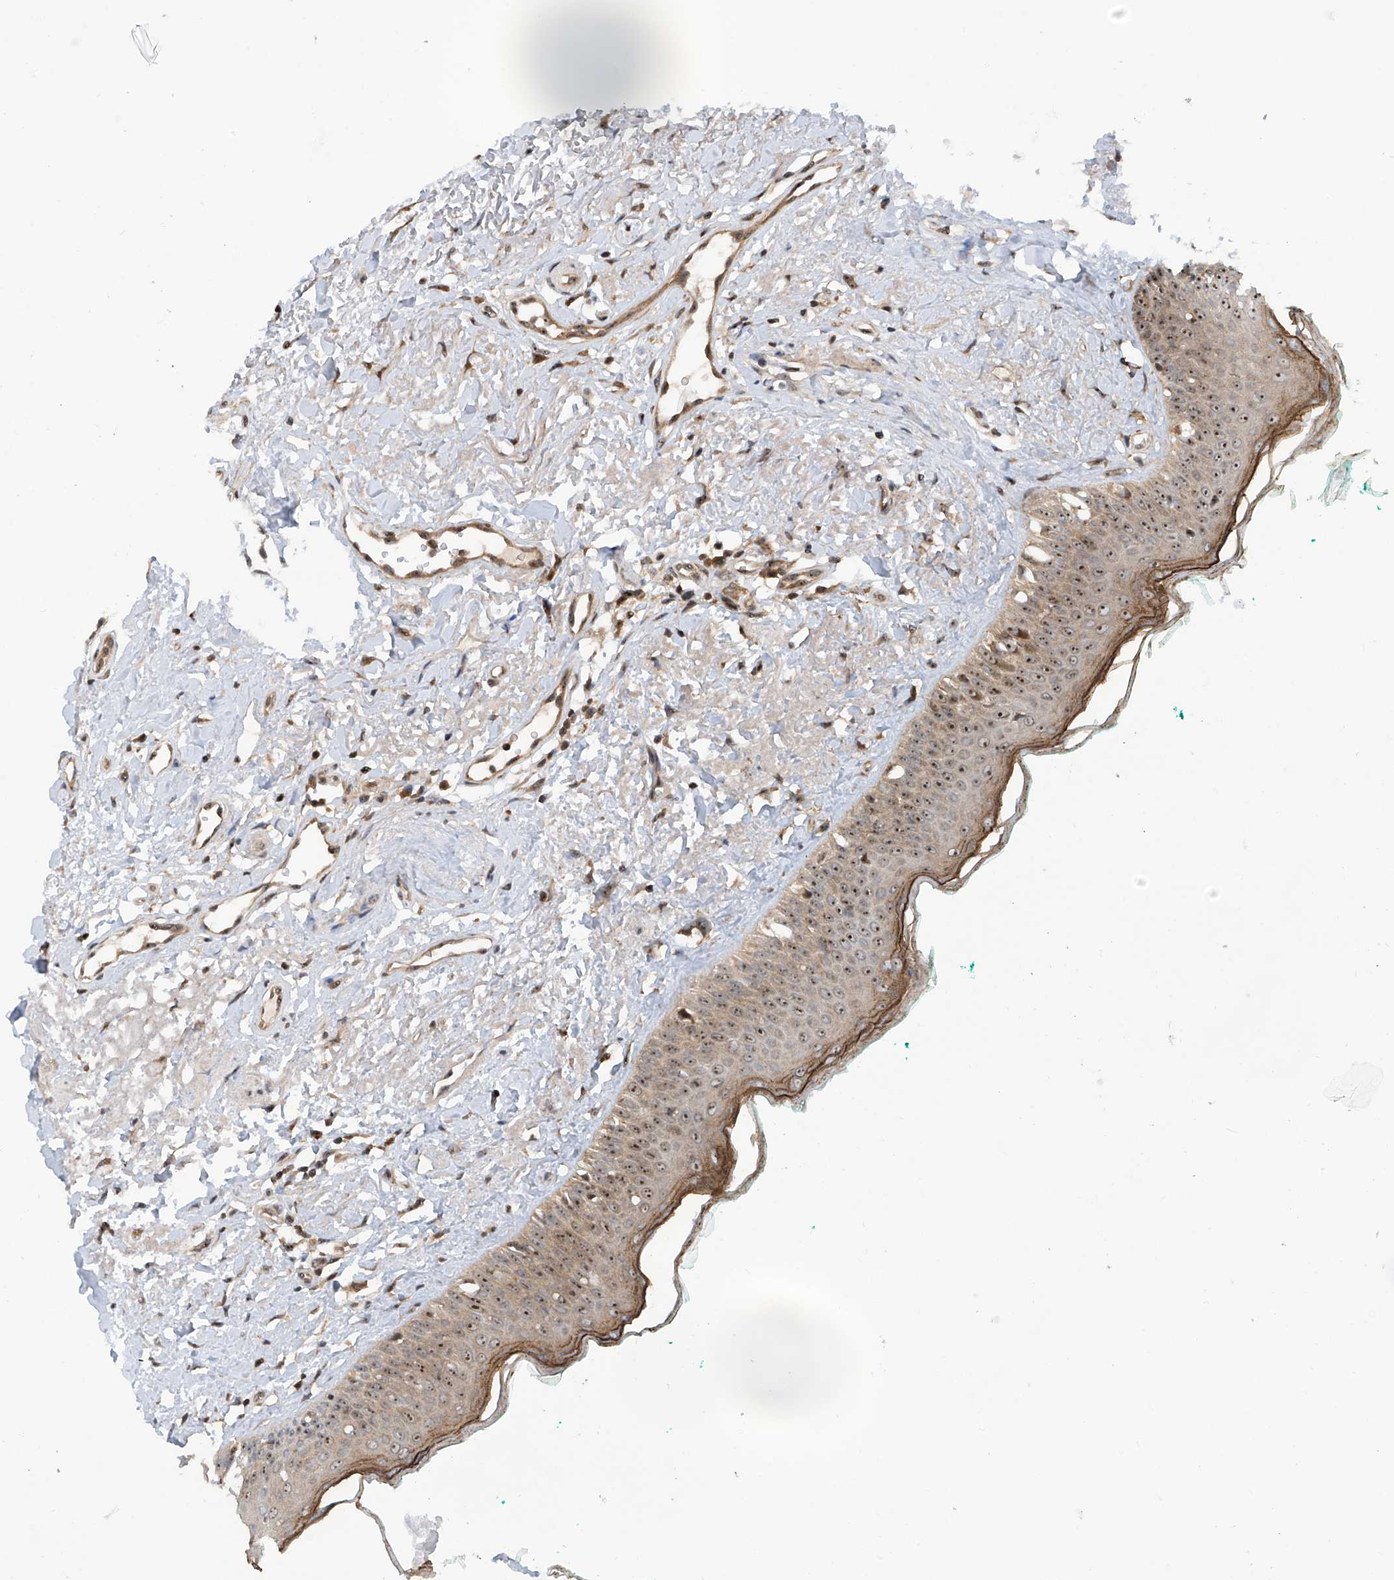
{"staining": {"intensity": "strong", "quantity": ">75%", "location": "cytoplasmic/membranous,nuclear"}, "tissue": "oral mucosa", "cell_type": "Squamous epithelial cells", "image_type": "normal", "snomed": [{"axis": "morphology", "description": "Normal tissue, NOS"}, {"axis": "topography", "description": "Oral tissue"}], "caption": "Protein staining exhibits strong cytoplasmic/membranous,nuclear positivity in about >75% of squamous epithelial cells in benign oral mucosa.", "gene": "C1orf131", "patient": {"sex": "female", "age": 70}}